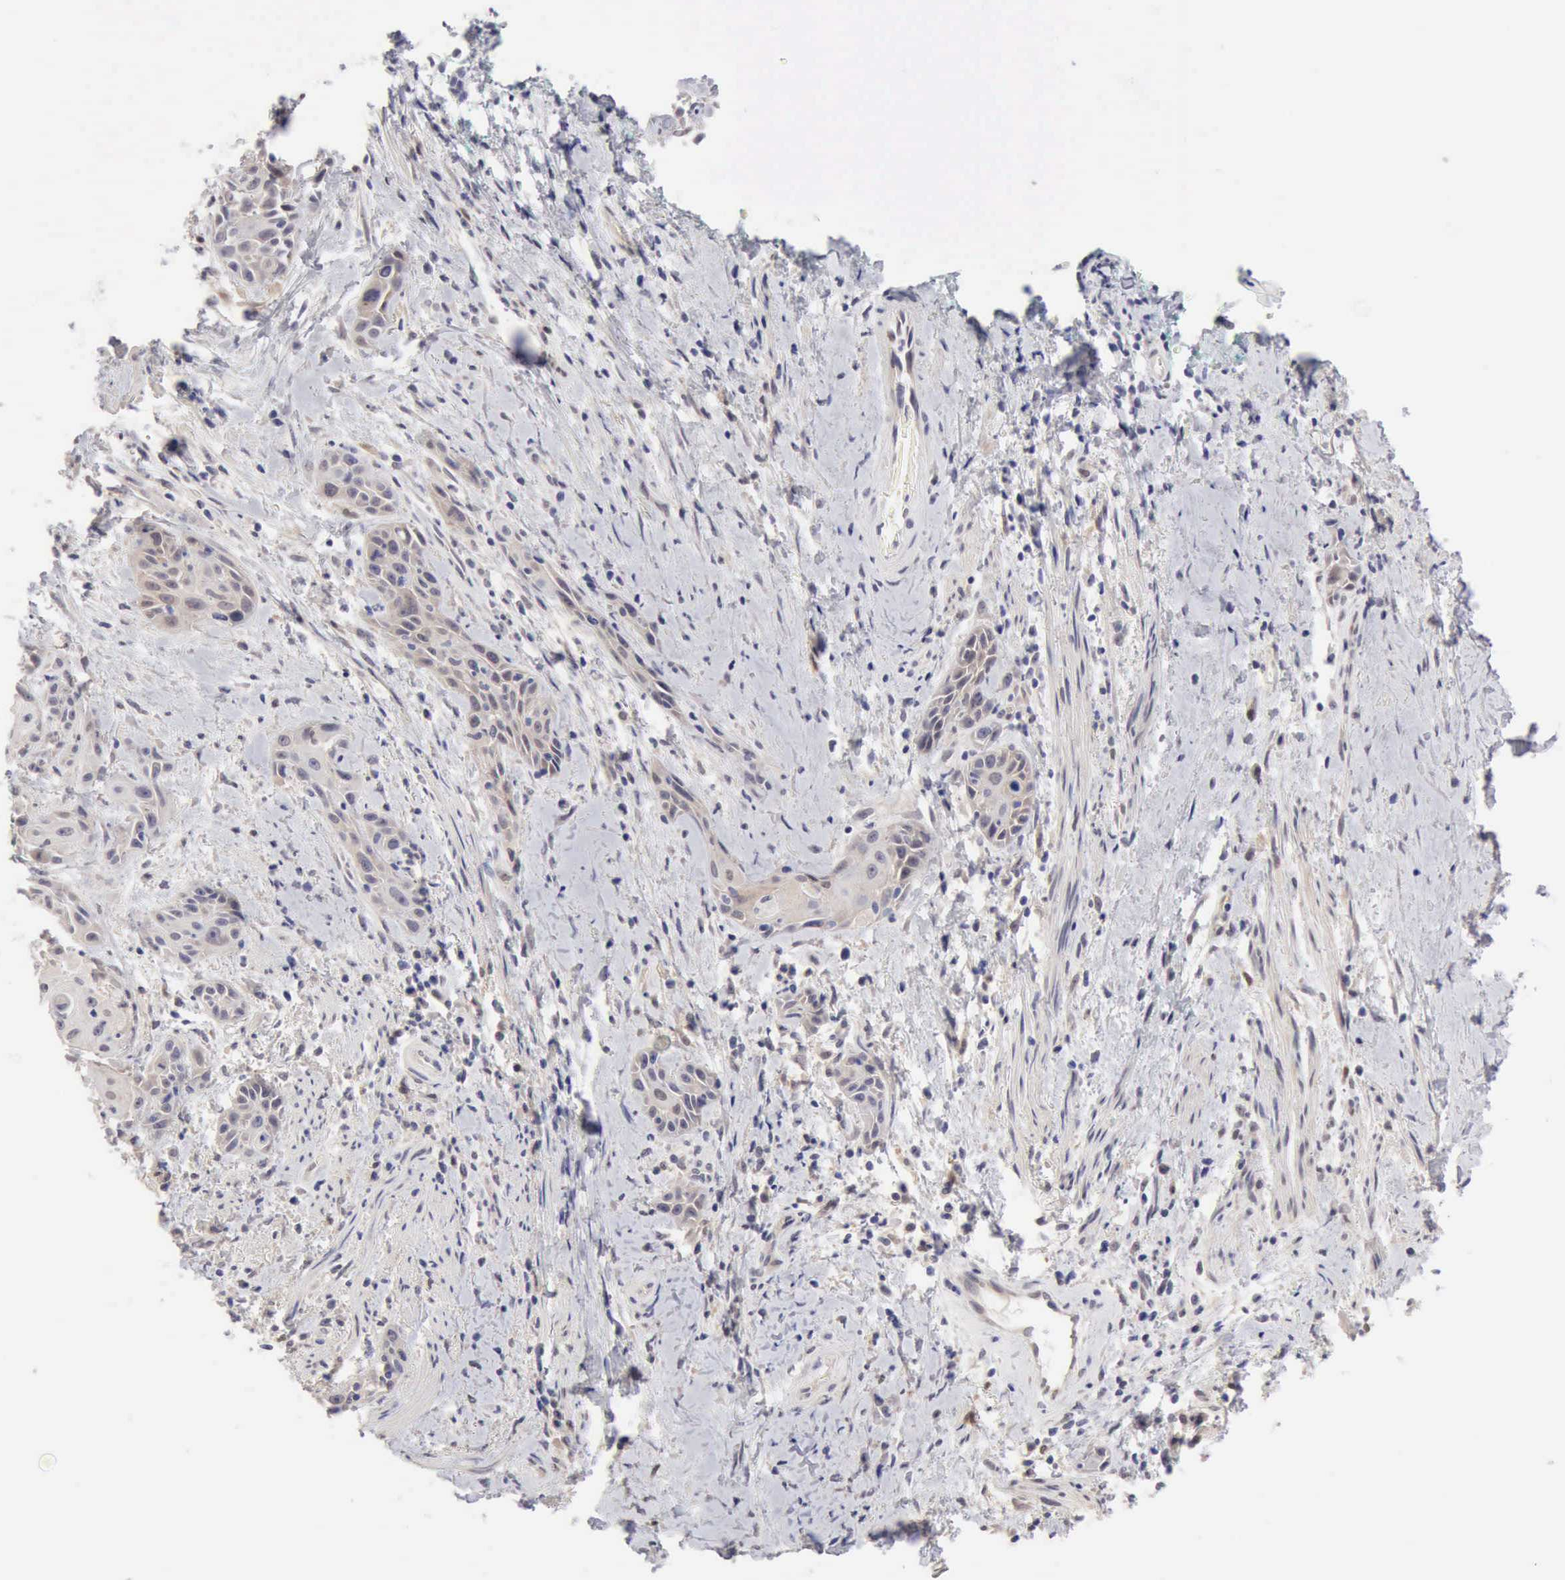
{"staining": {"intensity": "weak", "quantity": "25%-75%", "location": "cytoplasmic/membranous"}, "tissue": "skin cancer", "cell_type": "Tumor cells", "image_type": "cancer", "snomed": [{"axis": "morphology", "description": "Squamous cell carcinoma, NOS"}, {"axis": "topography", "description": "Skin"}, {"axis": "topography", "description": "Anal"}], "caption": "Immunohistochemical staining of skin squamous cell carcinoma shows low levels of weak cytoplasmic/membranous protein expression in about 25%-75% of tumor cells.", "gene": "PTGR2", "patient": {"sex": "male", "age": 64}}